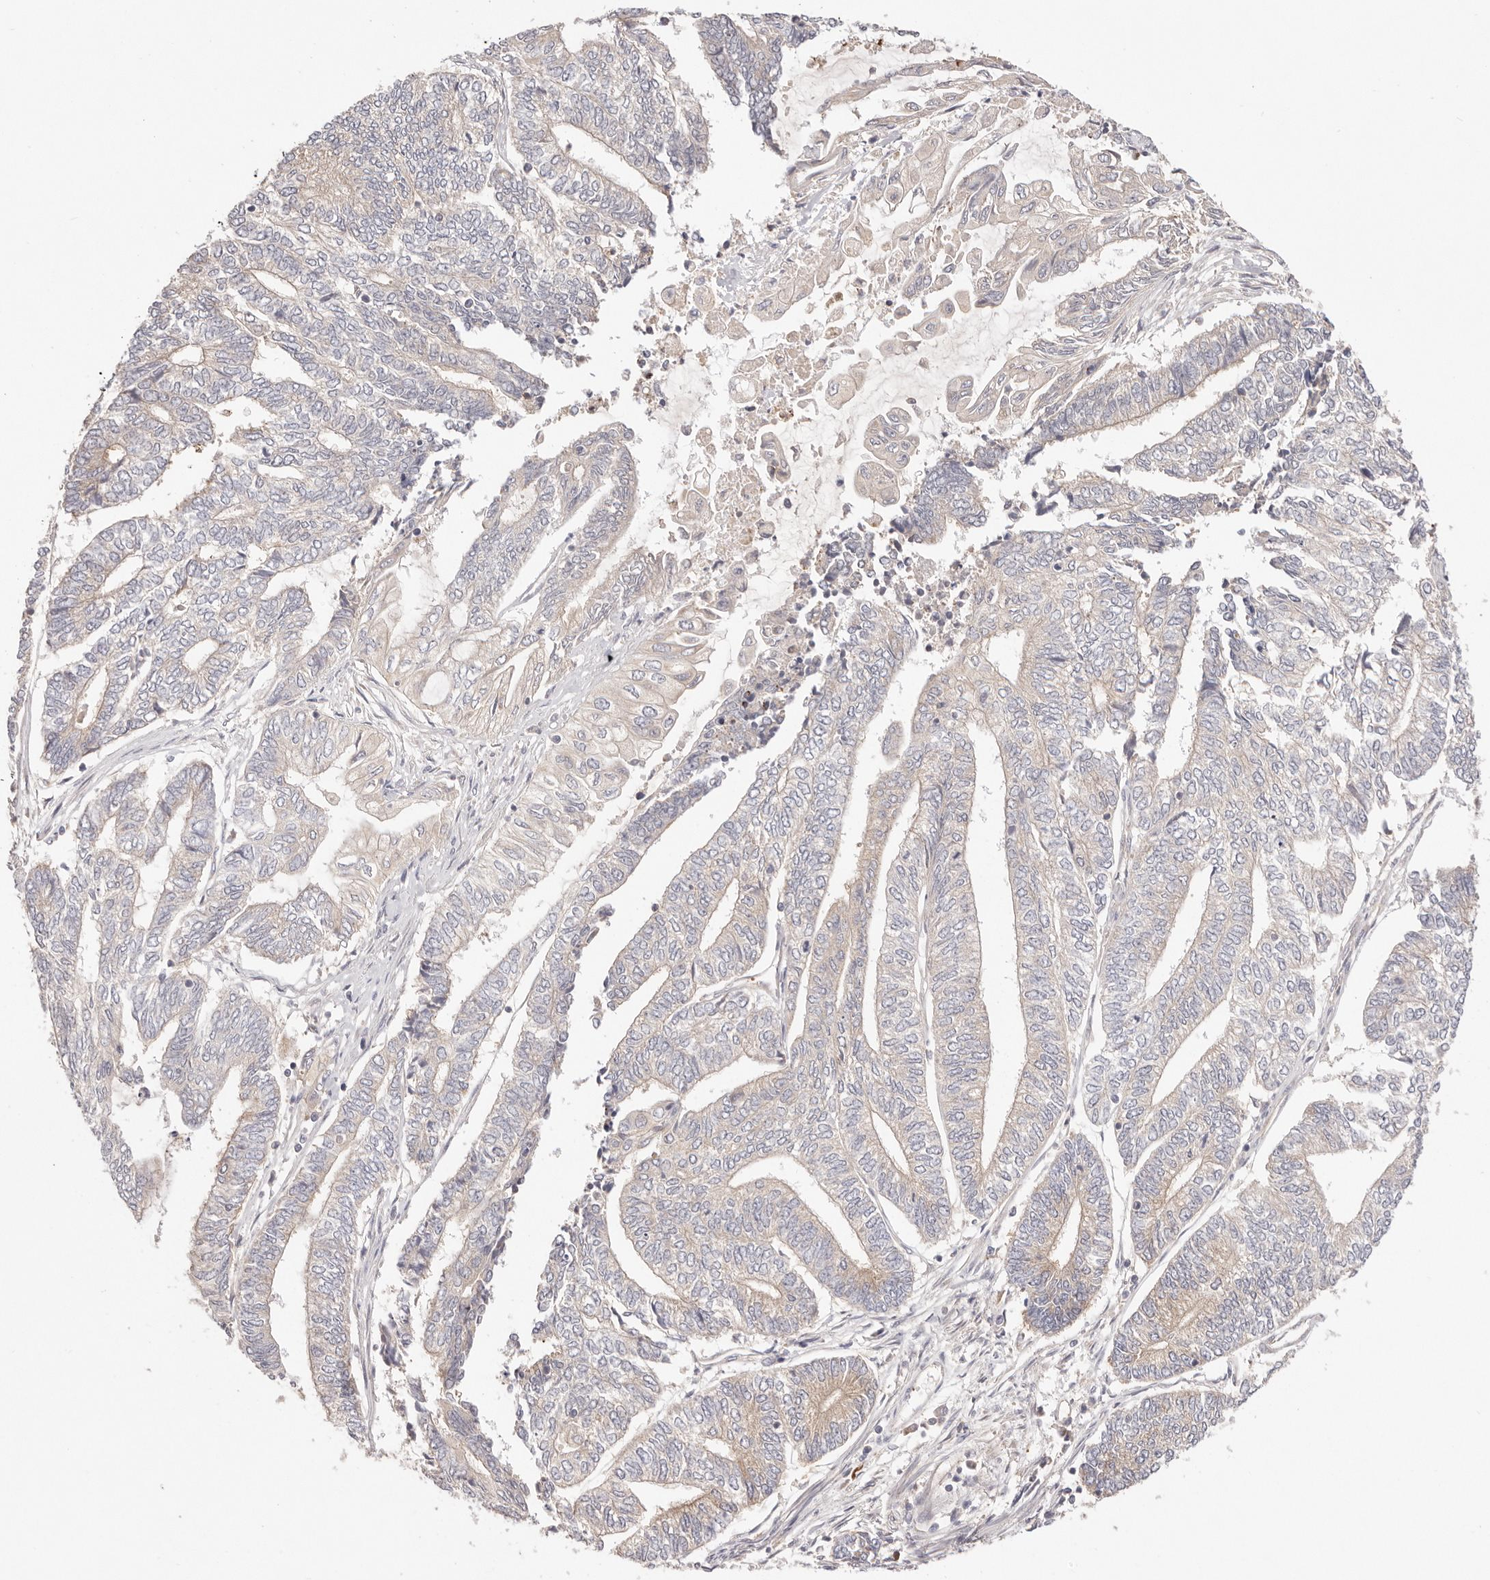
{"staining": {"intensity": "weak", "quantity": "25%-75%", "location": "cytoplasmic/membranous"}, "tissue": "endometrial cancer", "cell_type": "Tumor cells", "image_type": "cancer", "snomed": [{"axis": "morphology", "description": "Adenocarcinoma, NOS"}, {"axis": "topography", "description": "Uterus"}, {"axis": "topography", "description": "Endometrium"}], "caption": "Protein staining reveals weak cytoplasmic/membranous staining in approximately 25%-75% of tumor cells in endometrial cancer (adenocarcinoma).", "gene": "KCMF1", "patient": {"sex": "female", "age": 70}}